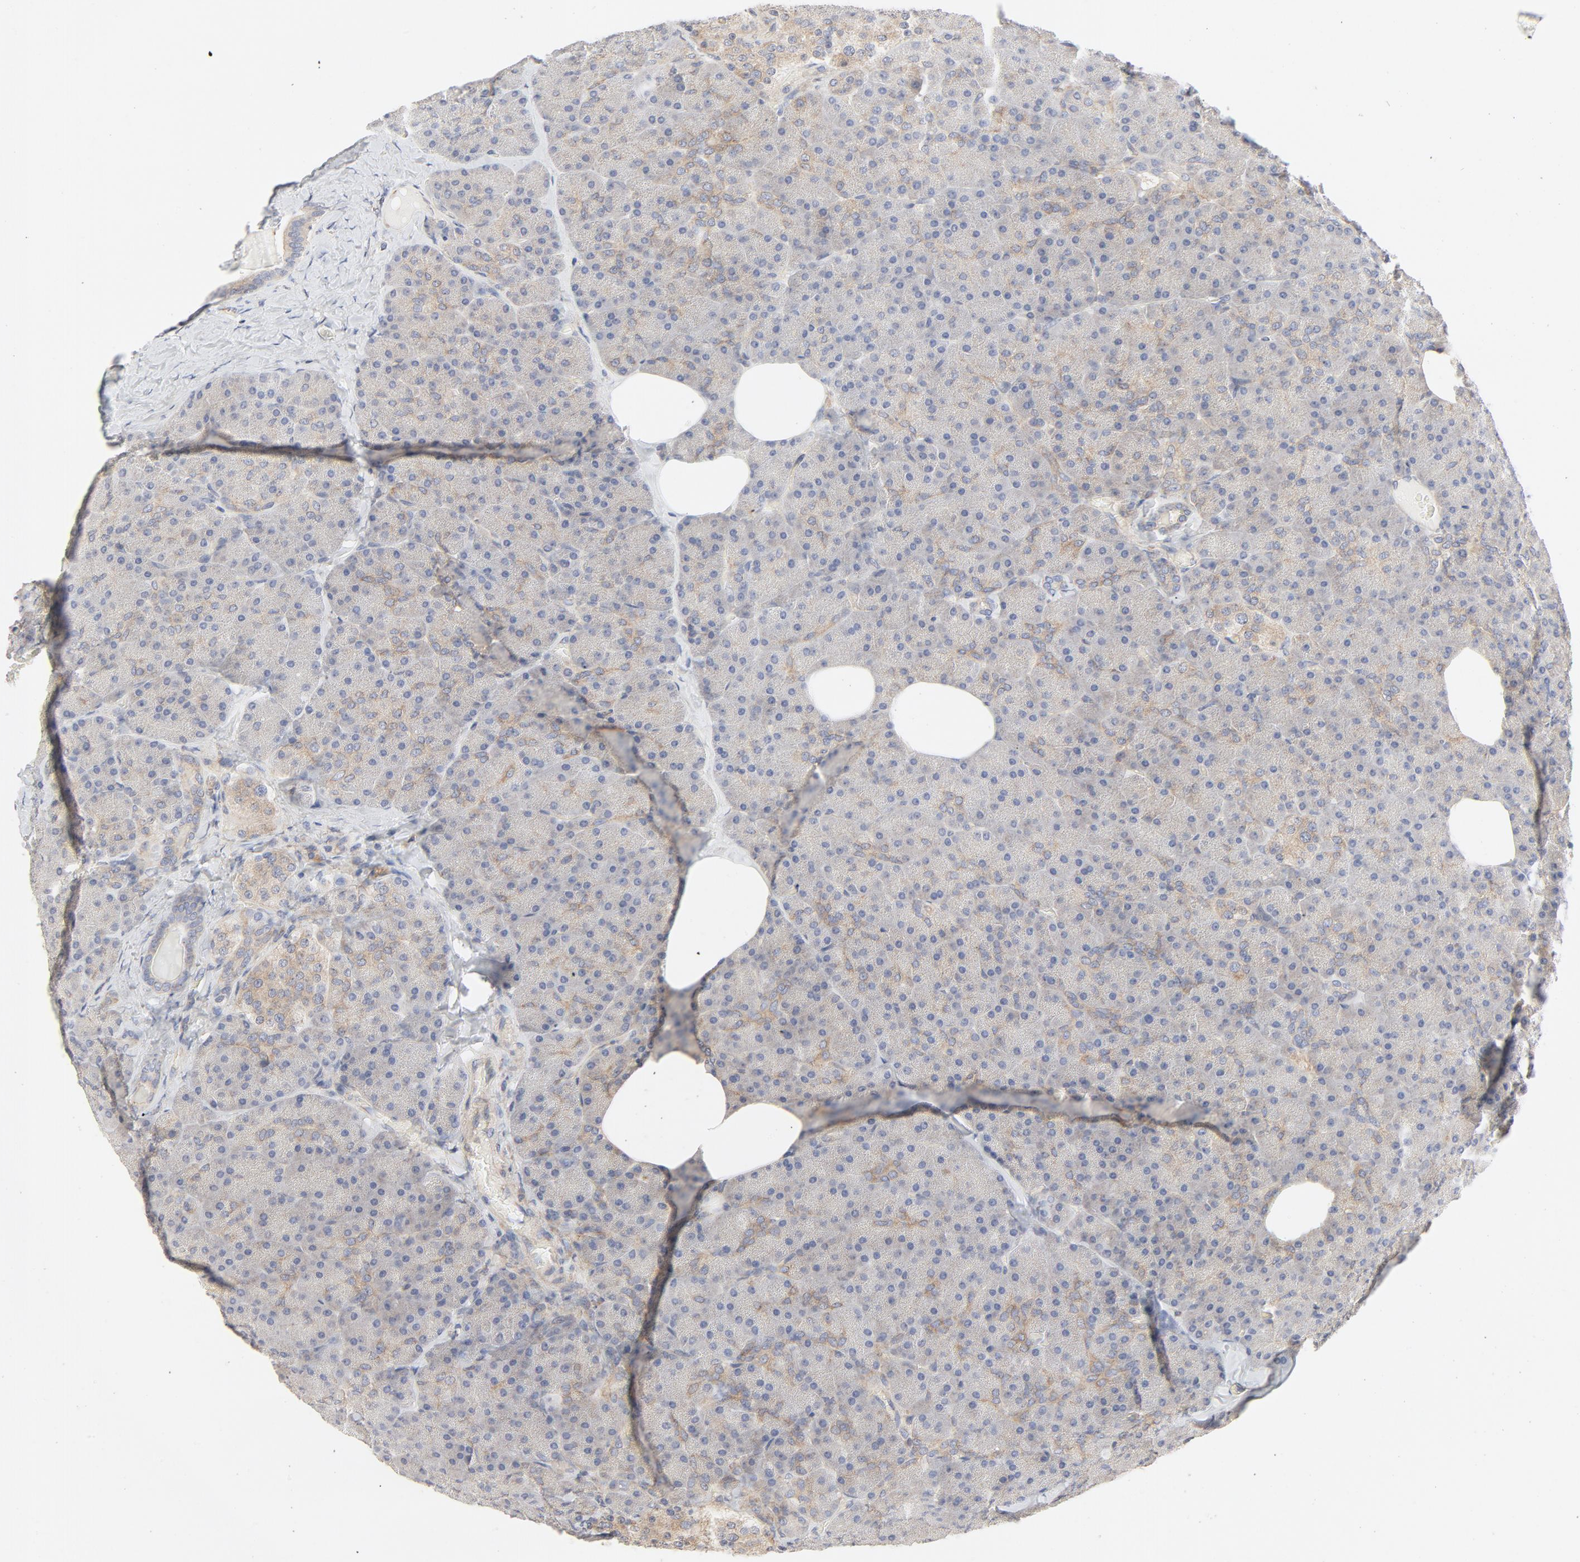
{"staining": {"intensity": "weak", "quantity": "25%-75%", "location": "cytoplasmic/membranous"}, "tissue": "pancreas", "cell_type": "Exocrine glandular cells", "image_type": "normal", "snomed": [{"axis": "morphology", "description": "Normal tissue, NOS"}, {"axis": "topography", "description": "Pancreas"}], "caption": "Protein staining of unremarkable pancreas exhibits weak cytoplasmic/membranous expression in about 25%-75% of exocrine glandular cells.", "gene": "RABEP1", "patient": {"sex": "female", "age": 35}}